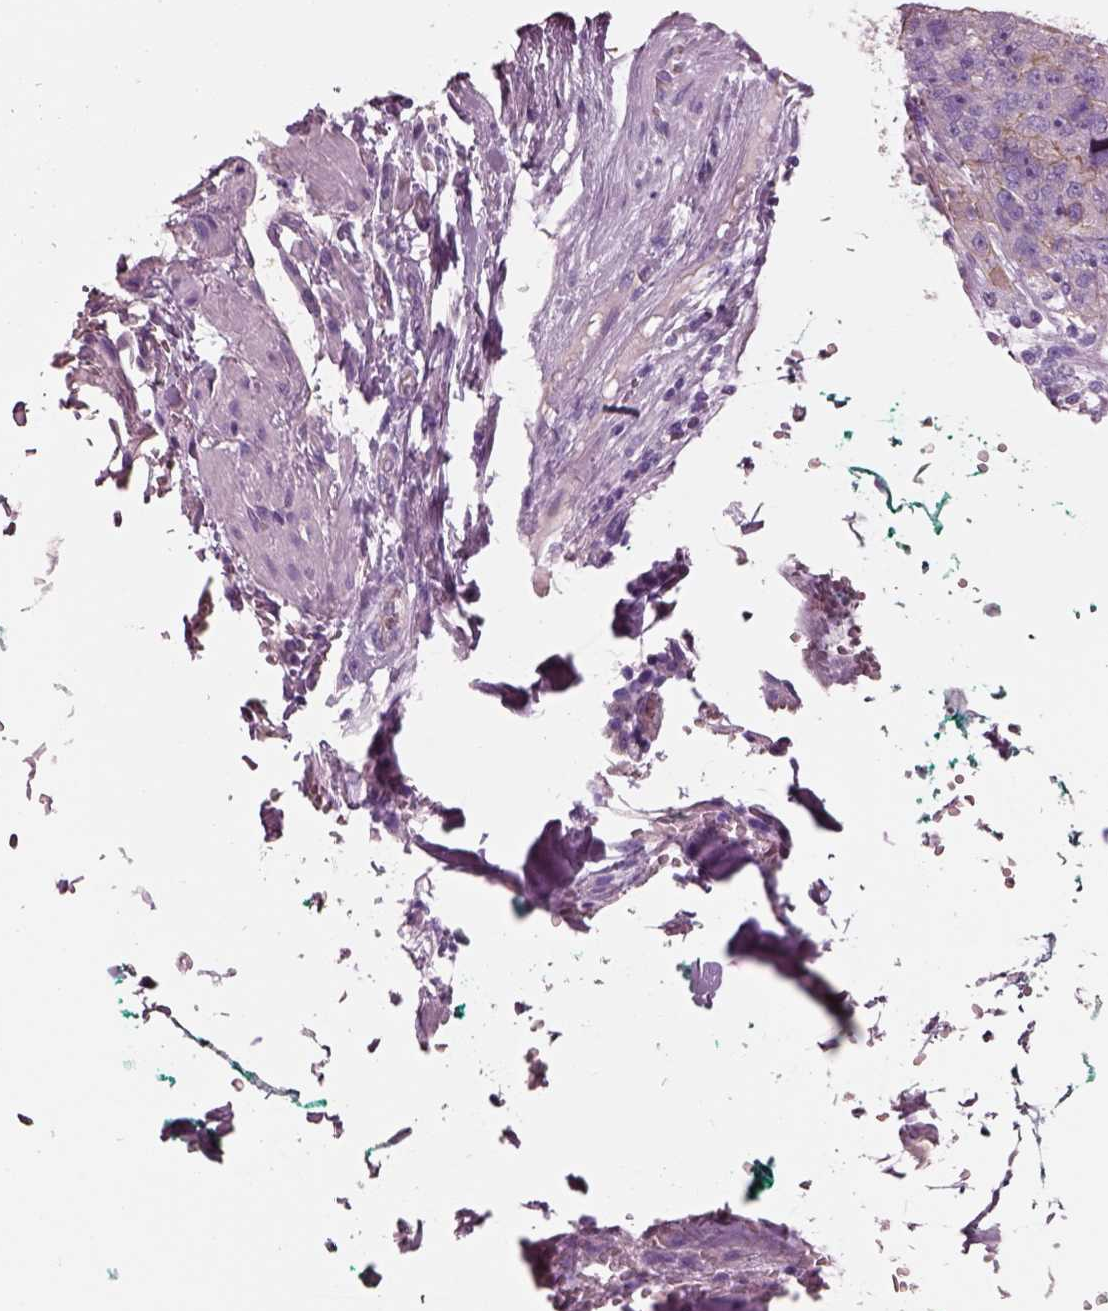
{"staining": {"intensity": "negative", "quantity": "none", "location": "none"}, "tissue": "pancreatic cancer", "cell_type": "Tumor cells", "image_type": "cancer", "snomed": [{"axis": "morphology", "description": "Adenocarcinoma, NOS"}, {"axis": "topography", "description": "Pancreas"}], "caption": "Image shows no significant protein staining in tumor cells of pancreatic cancer. (Brightfield microscopy of DAB (3,3'-diaminobenzidine) immunohistochemistry at high magnification).", "gene": "IGLL1", "patient": {"sex": "female", "age": 61}}